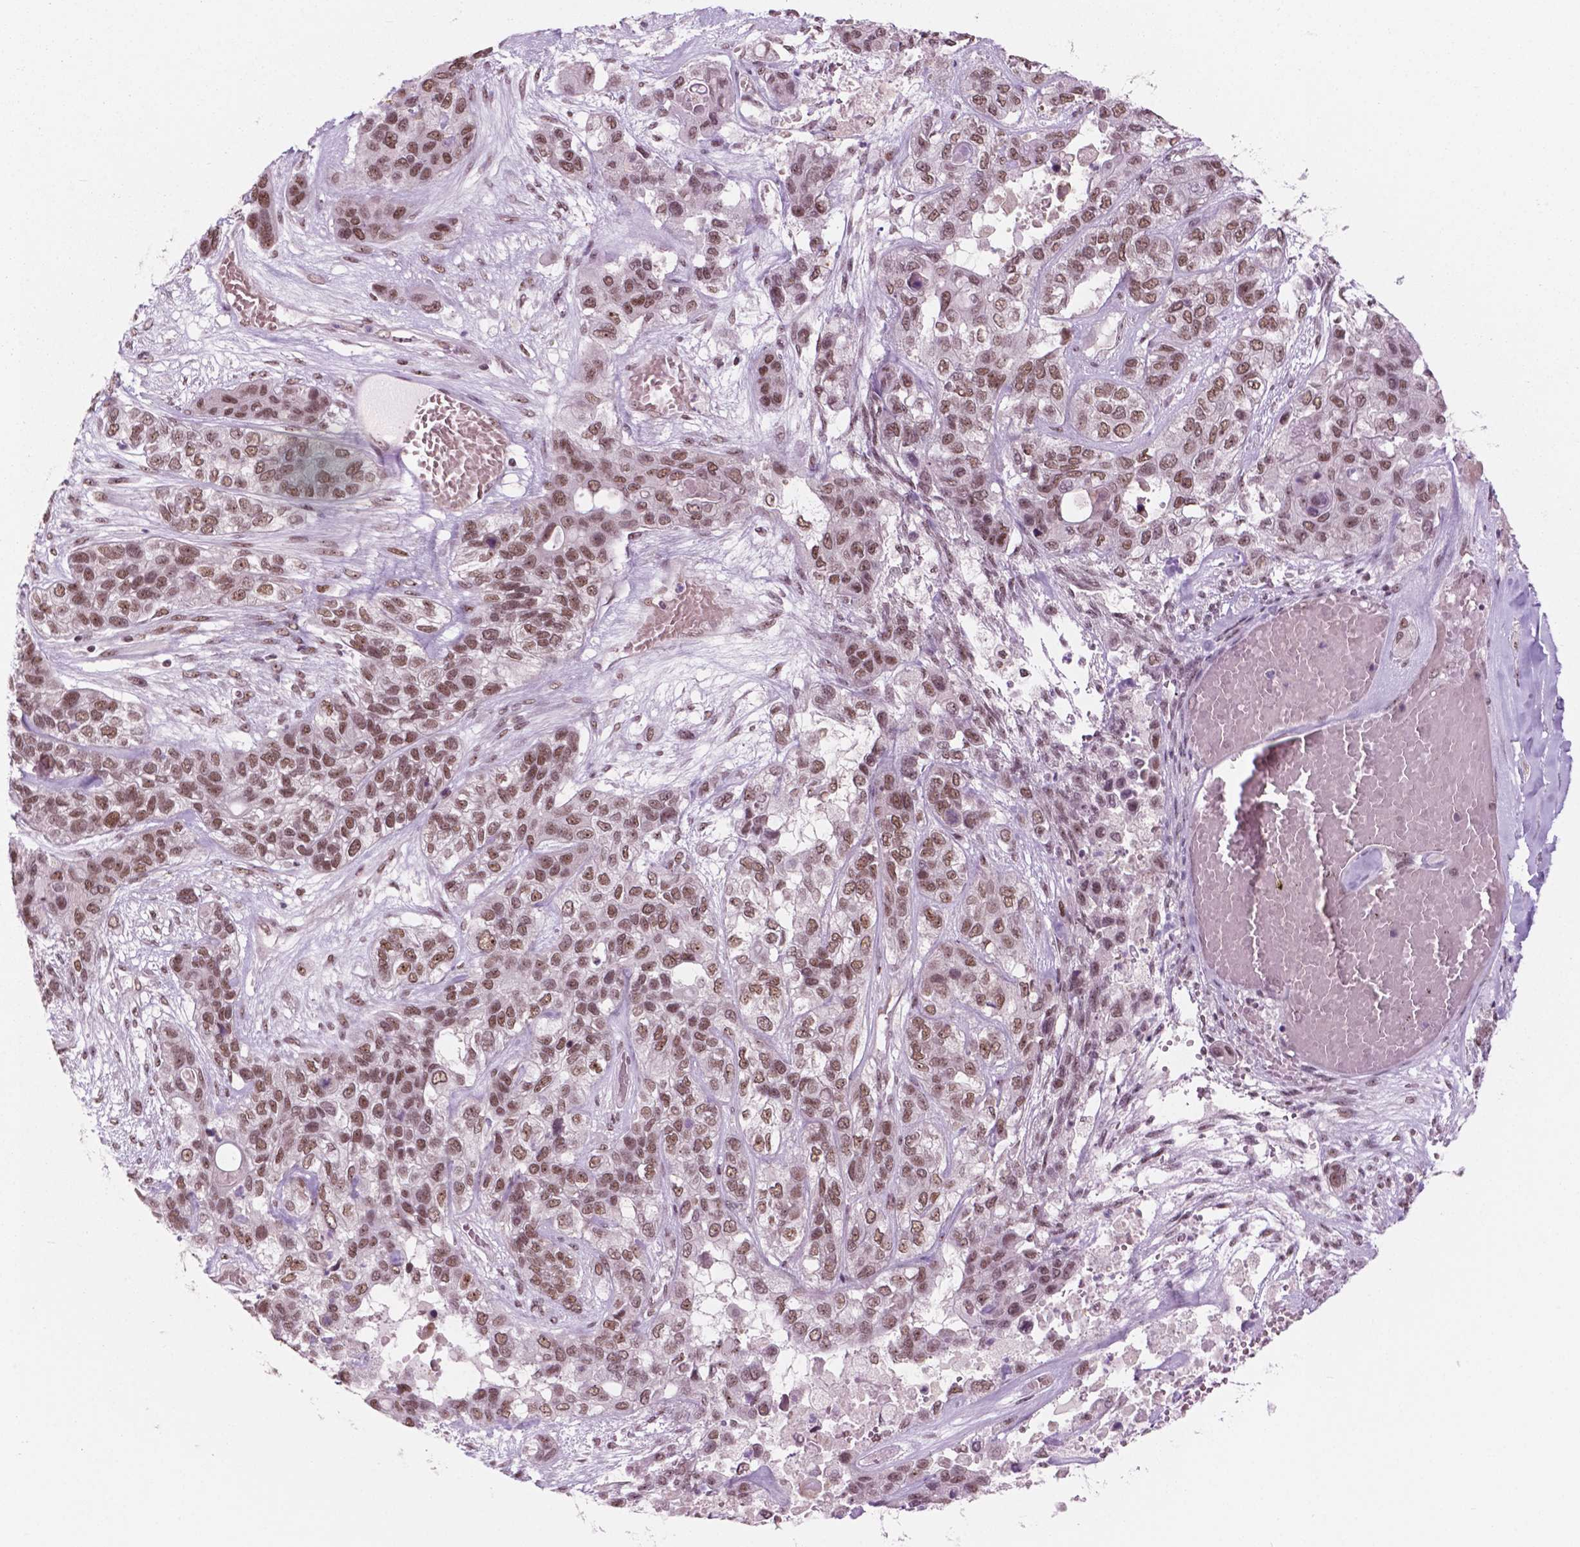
{"staining": {"intensity": "moderate", "quantity": ">75%", "location": "nuclear"}, "tissue": "lung cancer", "cell_type": "Tumor cells", "image_type": "cancer", "snomed": [{"axis": "morphology", "description": "Squamous cell carcinoma, NOS"}, {"axis": "topography", "description": "Lung"}], "caption": "Brown immunohistochemical staining in lung squamous cell carcinoma displays moderate nuclear staining in about >75% of tumor cells. (DAB IHC with brightfield microscopy, high magnification).", "gene": "POLR2E", "patient": {"sex": "female", "age": 70}}